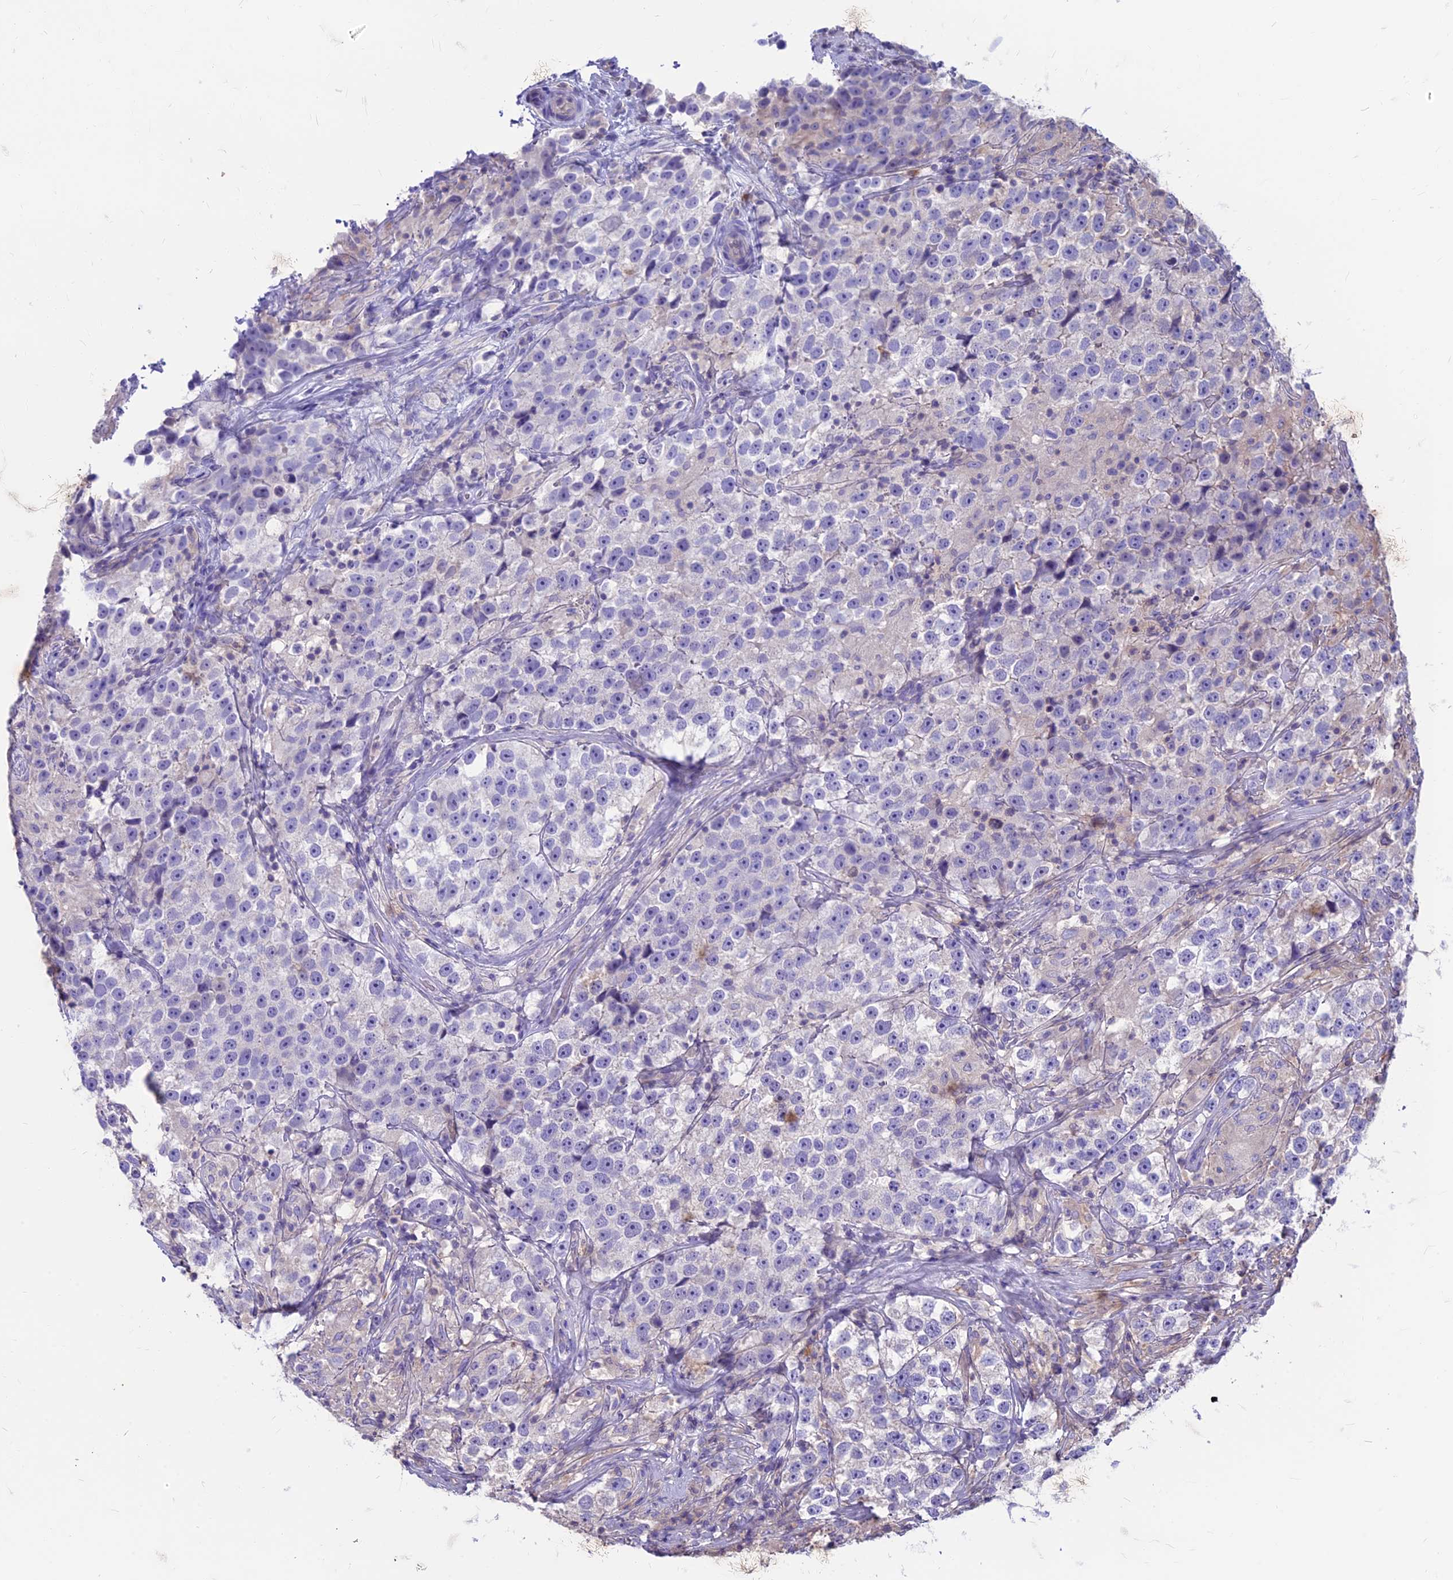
{"staining": {"intensity": "negative", "quantity": "none", "location": "none"}, "tissue": "testis cancer", "cell_type": "Tumor cells", "image_type": "cancer", "snomed": [{"axis": "morphology", "description": "Seminoma, NOS"}, {"axis": "topography", "description": "Testis"}], "caption": "Tumor cells show no significant expression in testis cancer. Brightfield microscopy of immunohistochemistry (IHC) stained with DAB (3,3'-diaminobenzidine) (brown) and hematoxylin (blue), captured at high magnification.", "gene": "CDAN1", "patient": {"sex": "male", "age": 46}}